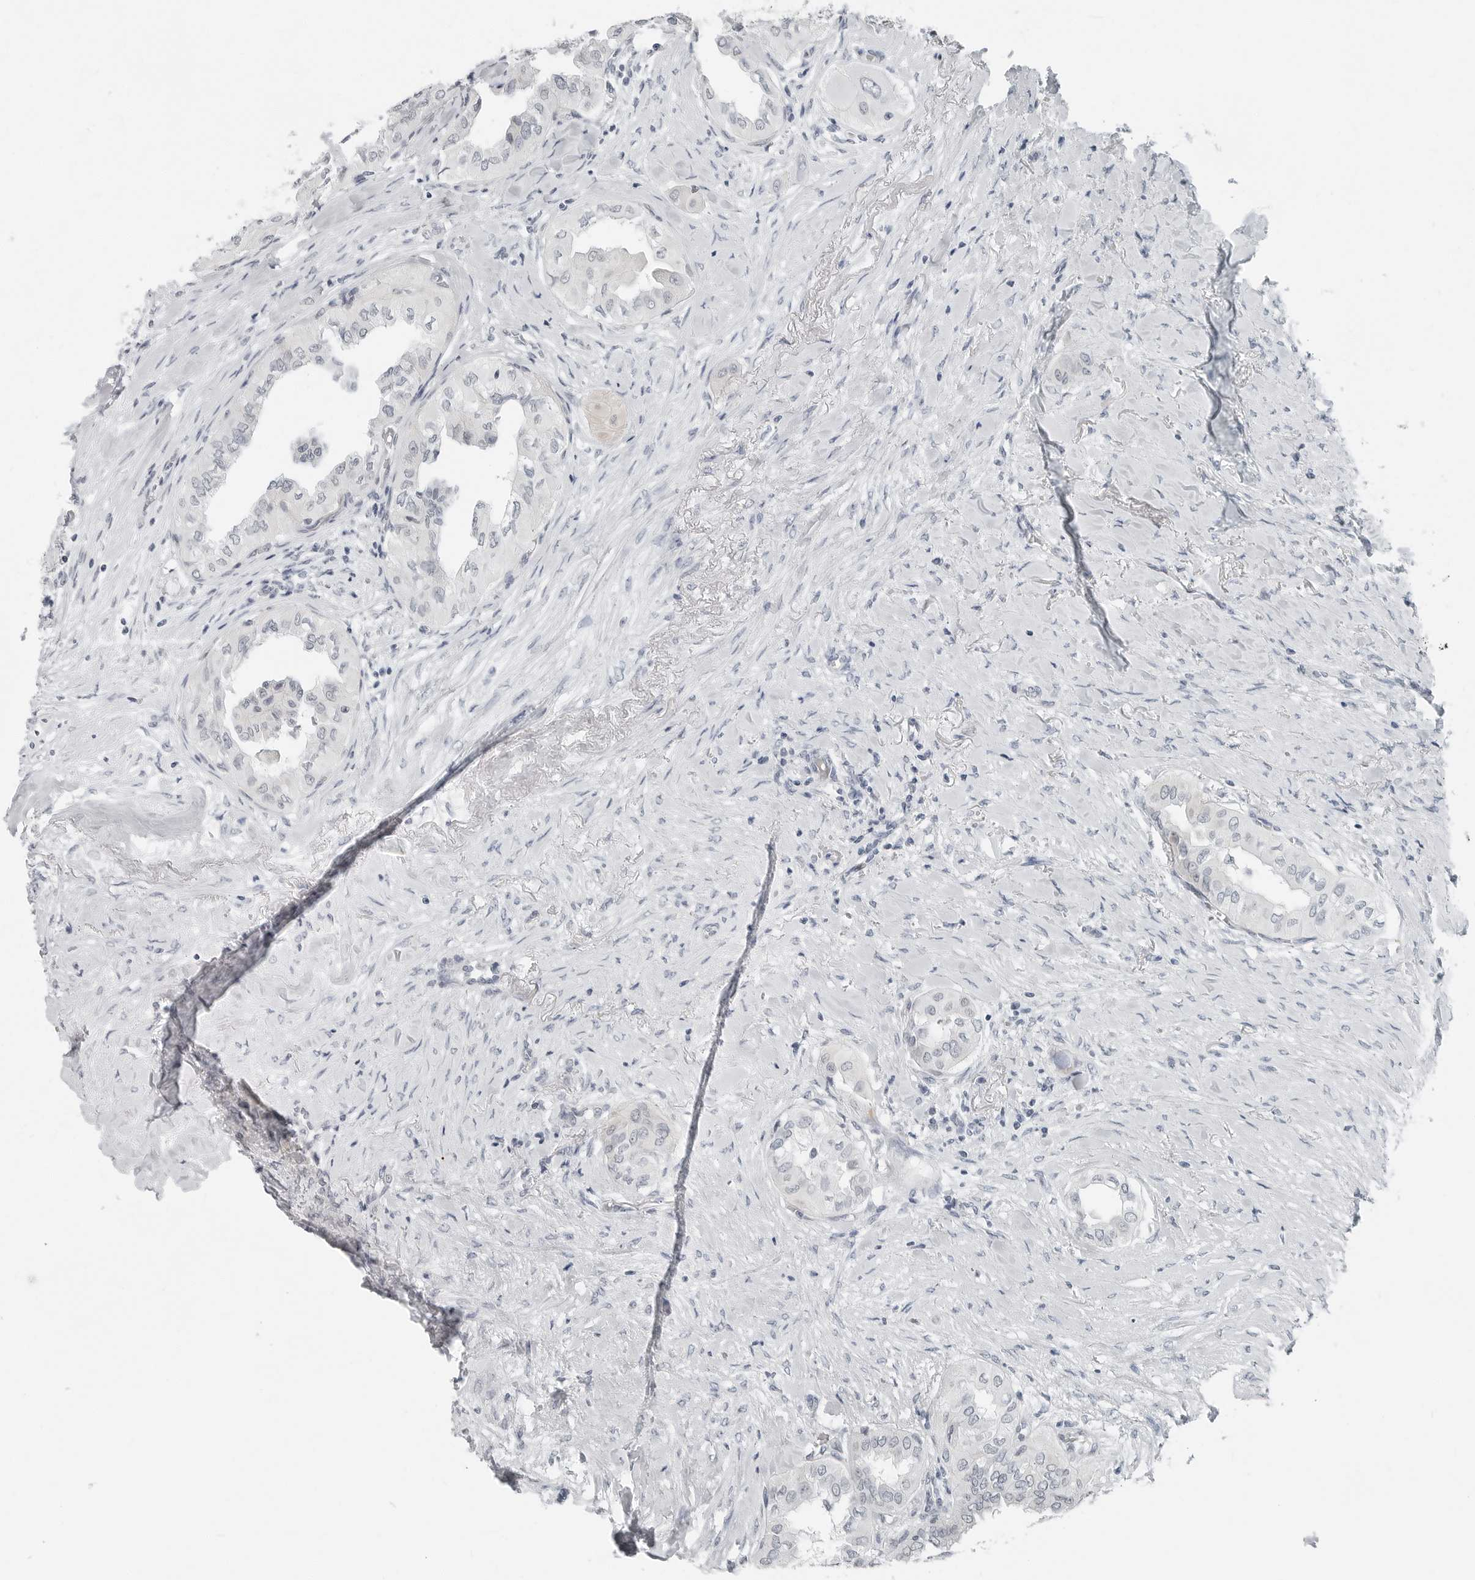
{"staining": {"intensity": "negative", "quantity": "none", "location": "none"}, "tissue": "thyroid cancer", "cell_type": "Tumor cells", "image_type": "cancer", "snomed": [{"axis": "morphology", "description": "Papillary adenocarcinoma, NOS"}, {"axis": "topography", "description": "Thyroid gland"}], "caption": "Protein analysis of papillary adenocarcinoma (thyroid) reveals no significant expression in tumor cells. (Brightfield microscopy of DAB (3,3'-diaminobenzidine) IHC at high magnification).", "gene": "XIRP1", "patient": {"sex": "female", "age": 59}}